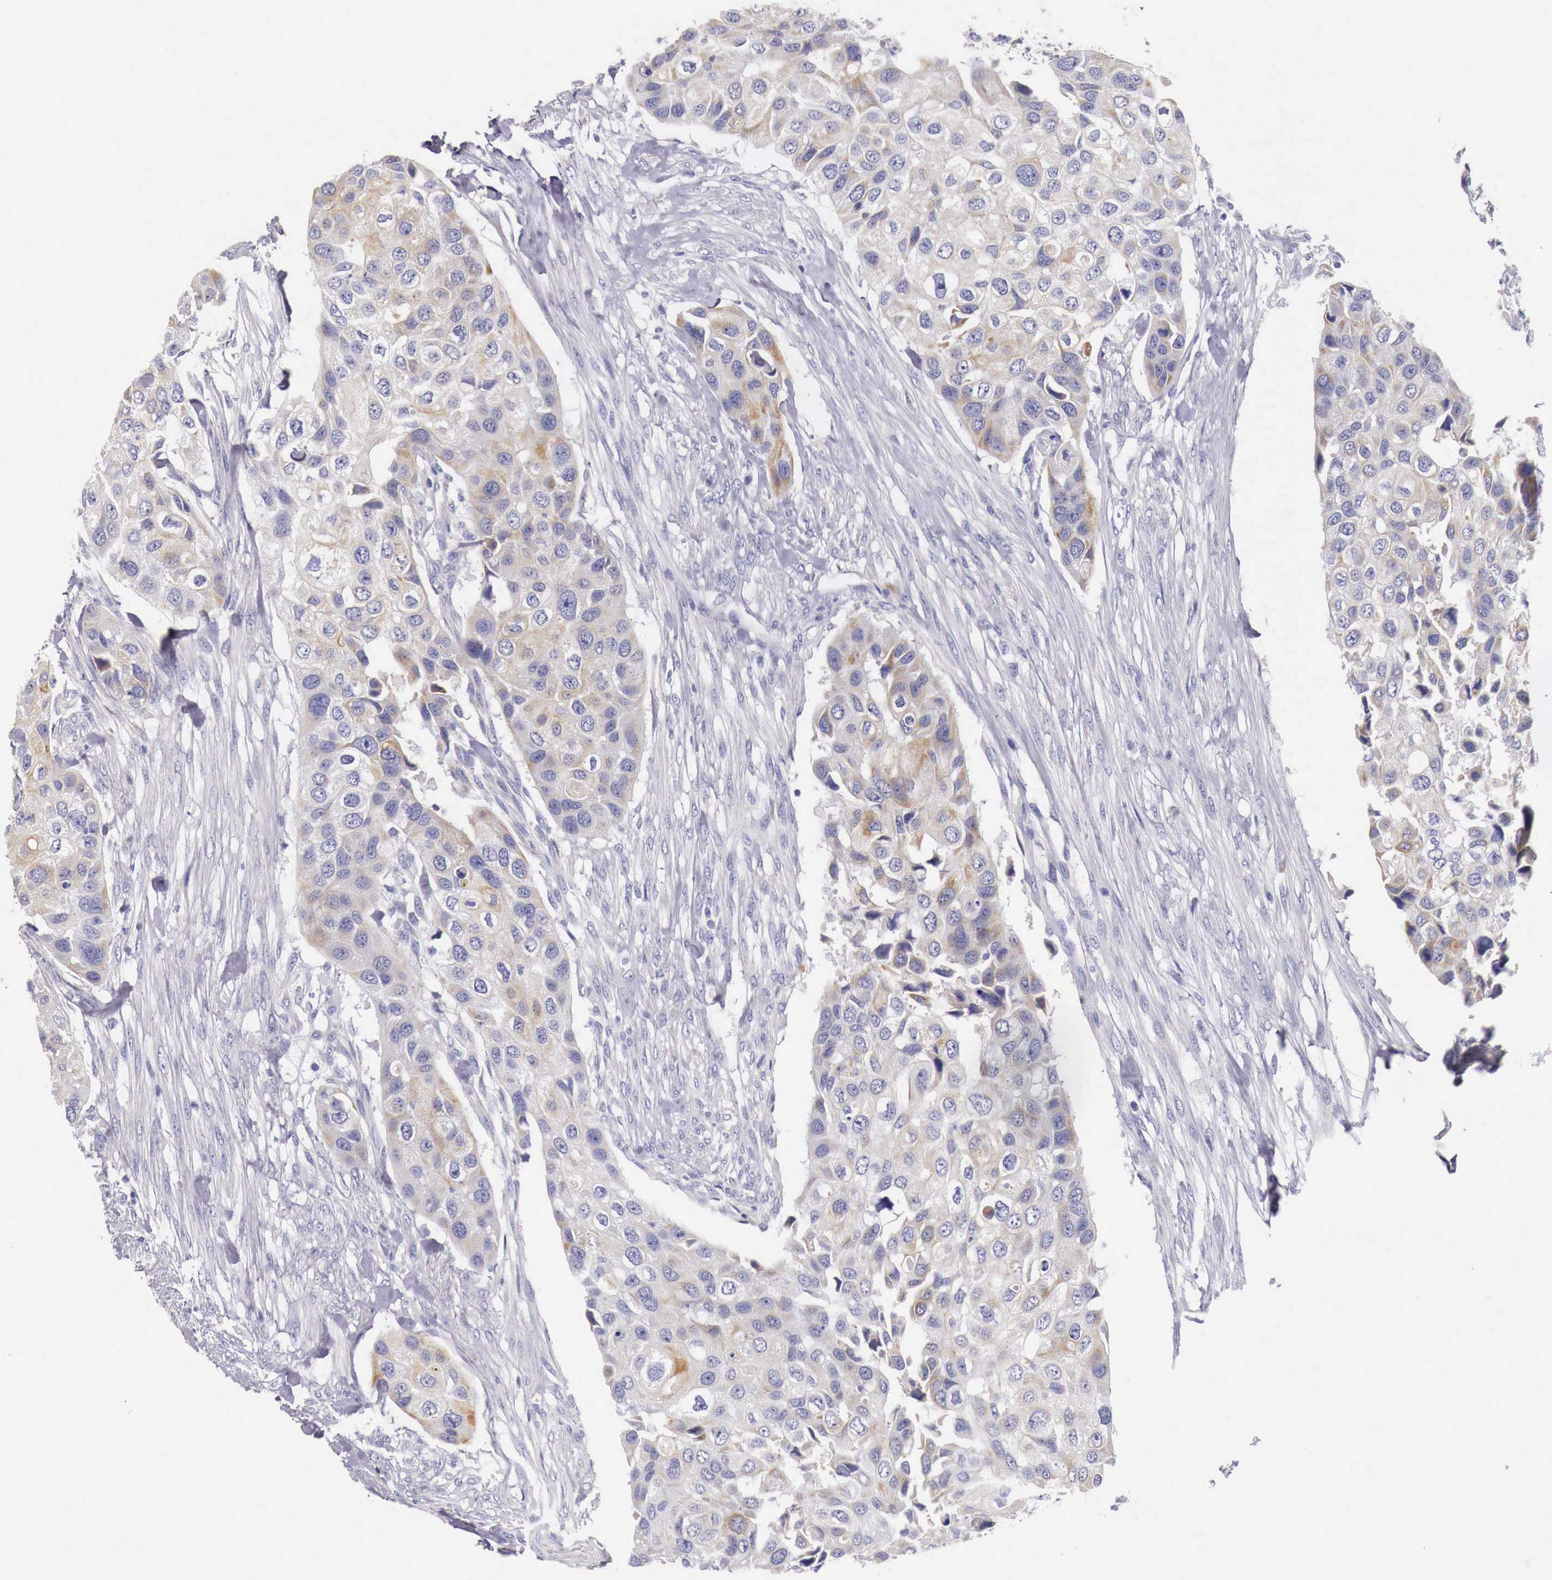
{"staining": {"intensity": "weak", "quantity": ">75%", "location": "cytoplasmic/membranous"}, "tissue": "urothelial cancer", "cell_type": "Tumor cells", "image_type": "cancer", "snomed": [{"axis": "morphology", "description": "Urothelial carcinoma, High grade"}, {"axis": "topography", "description": "Urinary bladder"}], "caption": "Protein staining of urothelial carcinoma (high-grade) tissue displays weak cytoplasmic/membranous staining in approximately >75% of tumor cells. Immunohistochemistry (ihc) stains the protein in brown and the nuclei are stained blue.", "gene": "NREP", "patient": {"sex": "male", "age": 55}}